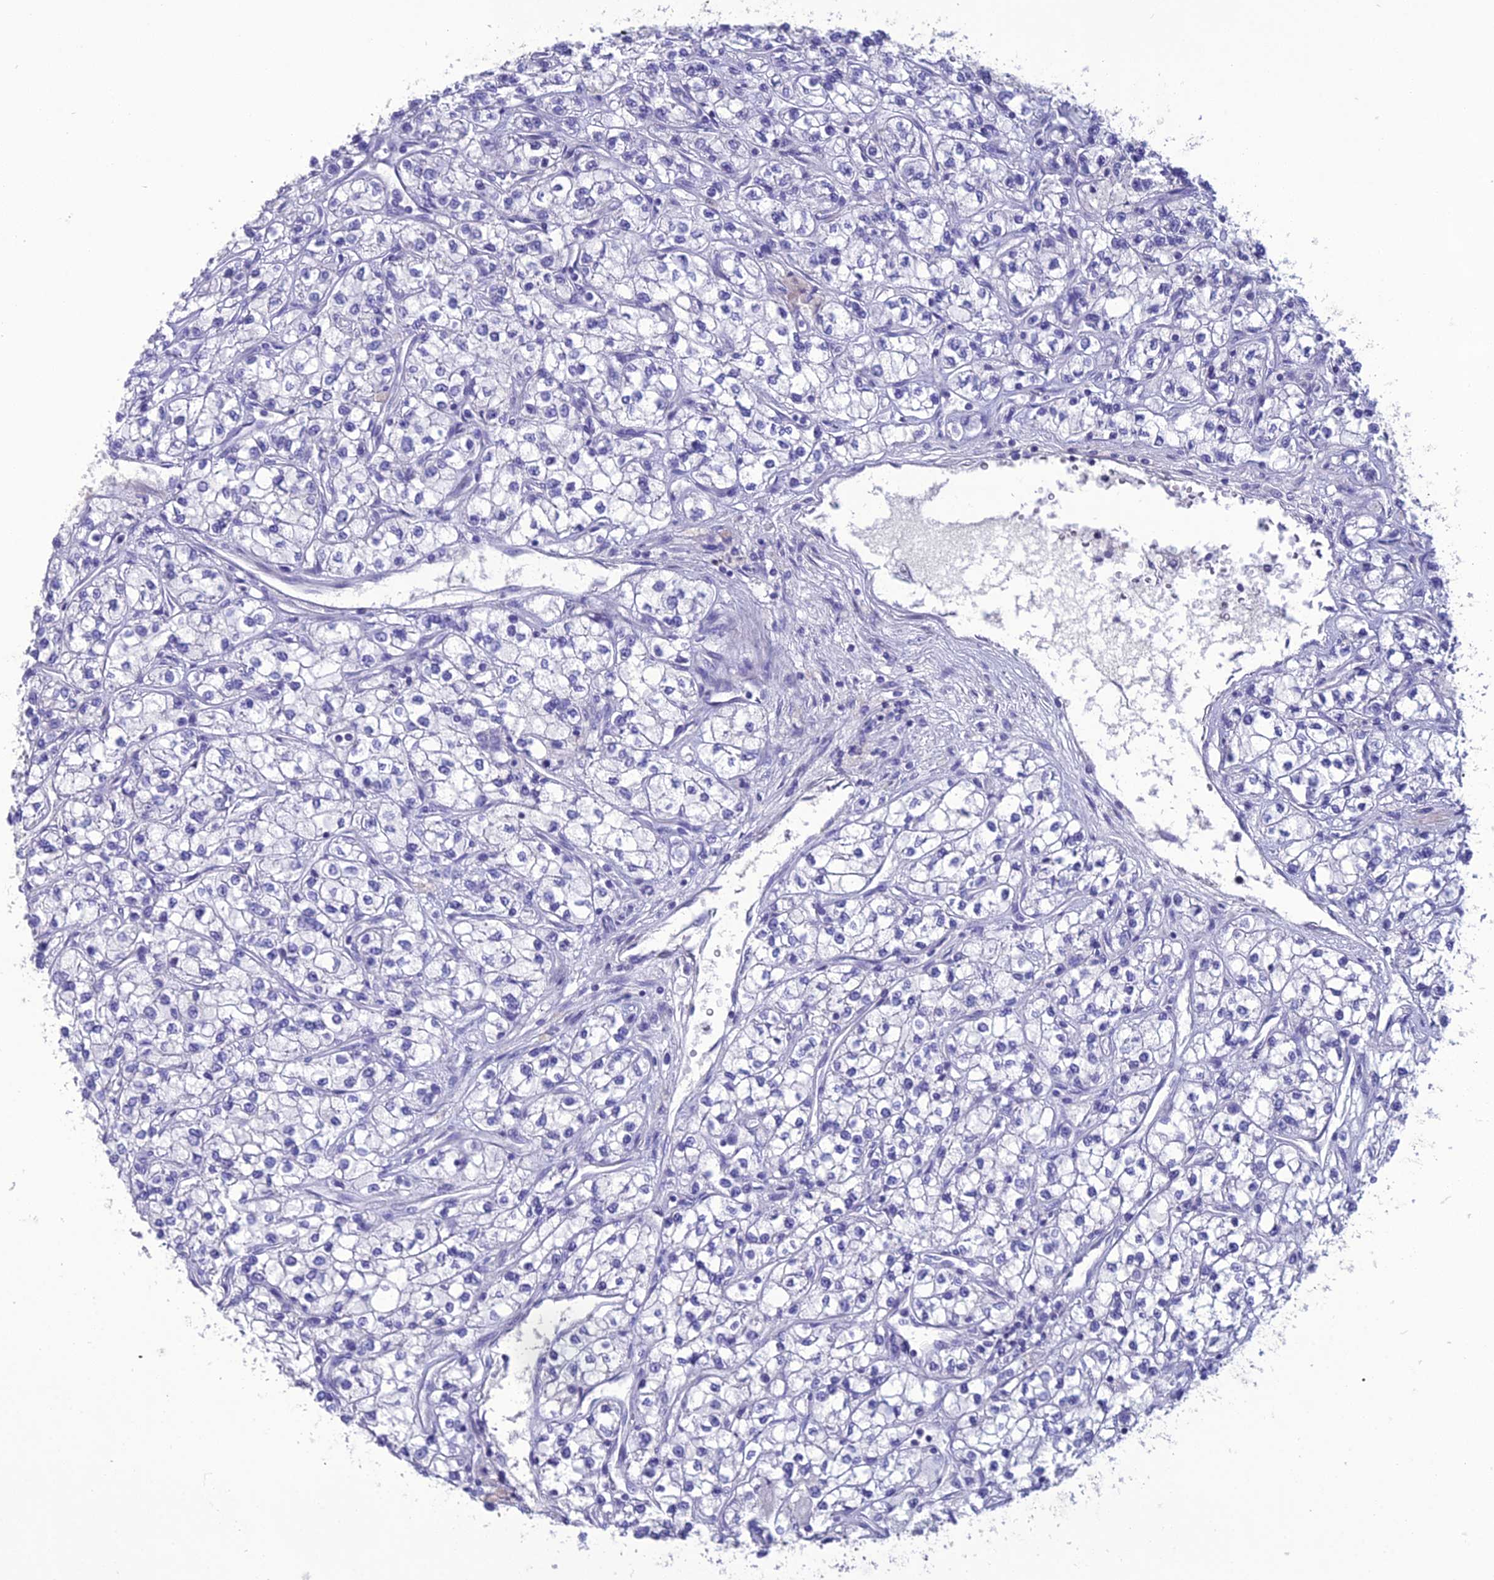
{"staining": {"intensity": "negative", "quantity": "none", "location": "none"}, "tissue": "renal cancer", "cell_type": "Tumor cells", "image_type": "cancer", "snomed": [{"axis": "morphology", "description": "Adenocarcinoma, NOS"}, {"axis": "topography", "description": "Kidney"}], "caption": "The photomicrograph shows no significant staining in tumor cells of renal cancer (adenocarcinoma).", "gene": "OR56B1", "patient": {"sex": "male", "age": 80}}